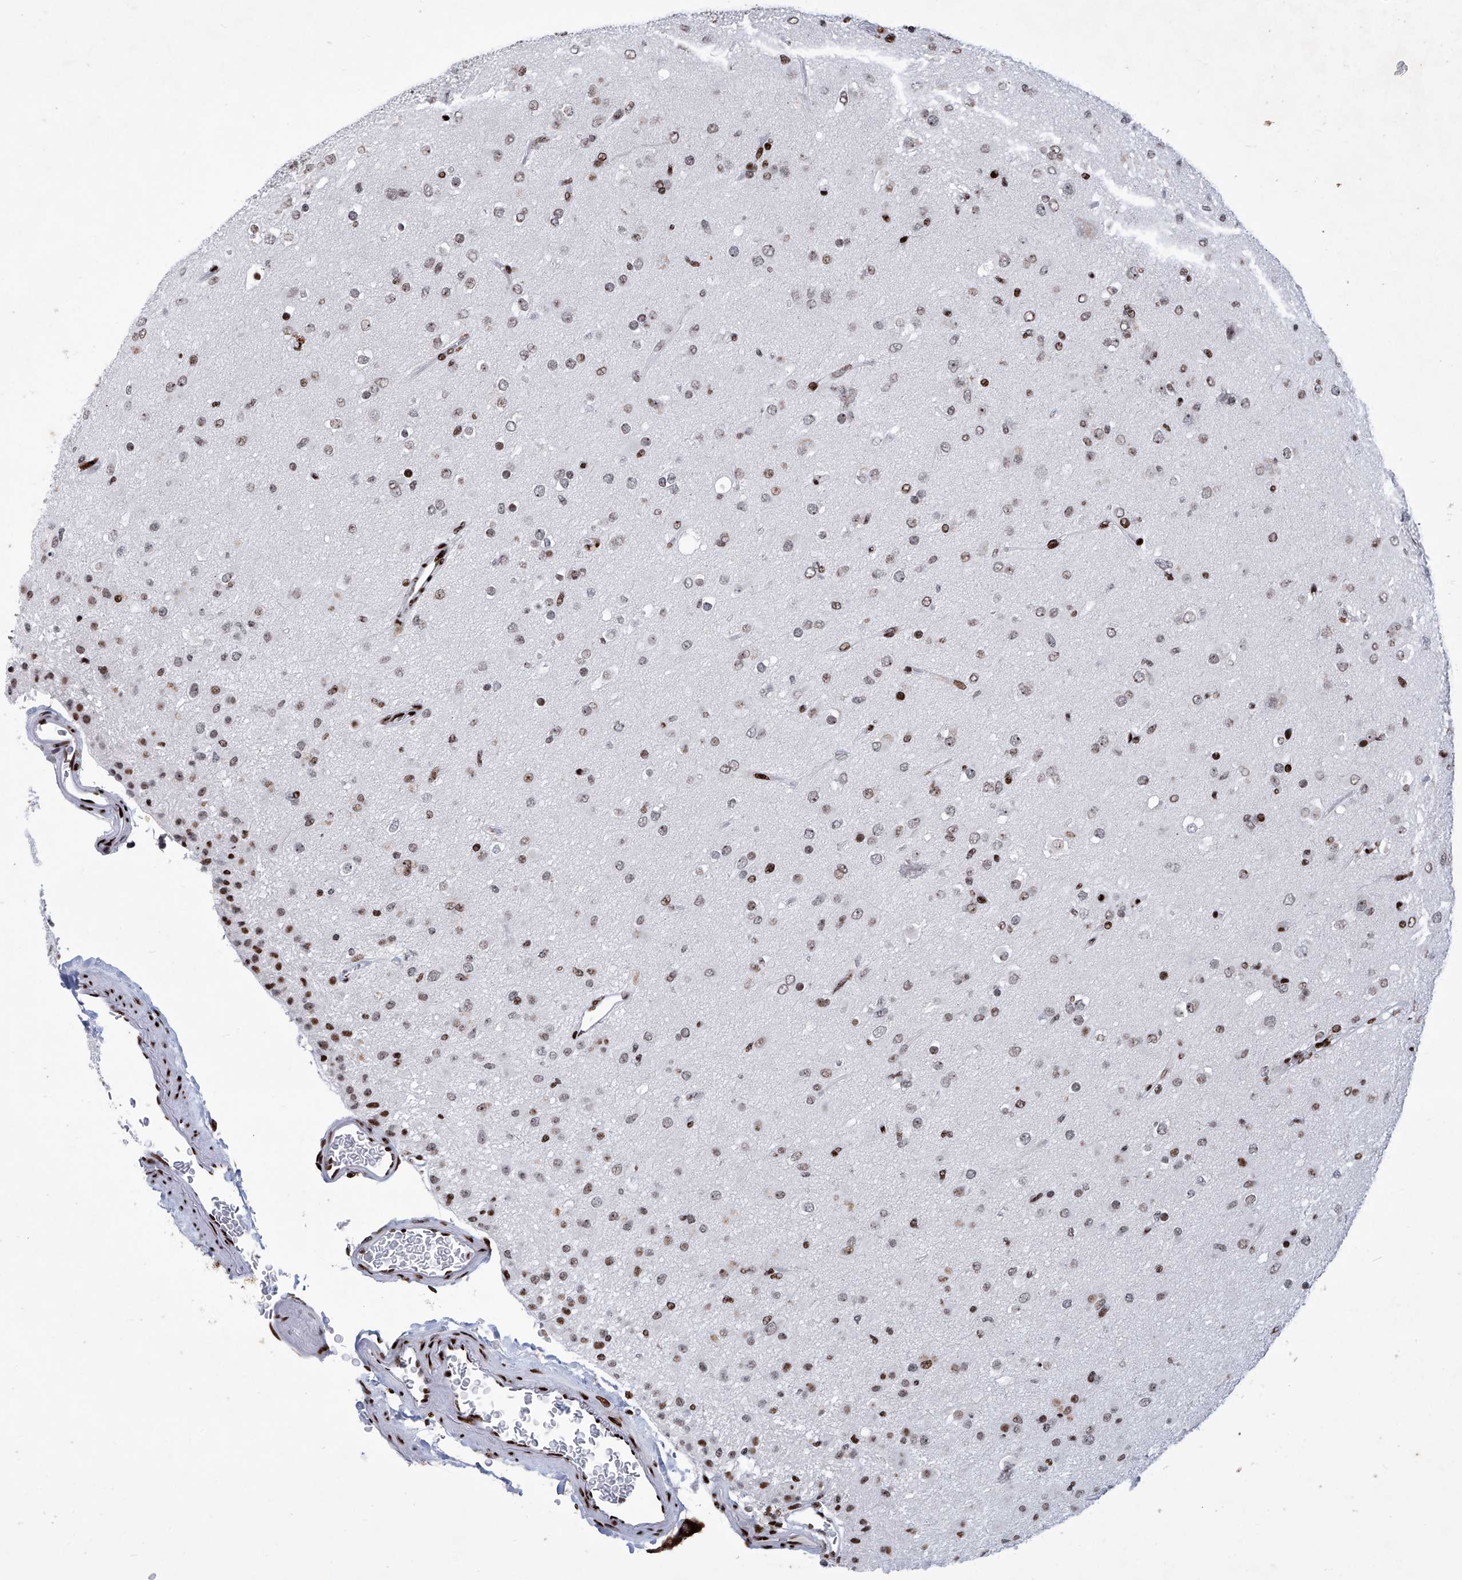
{"staining": {"intensity": "moderate", "quantity": ">75%", "location": "nuclear"}, "tissue": "glioma", "cell_type": "Tumor cells", "image_type": "cancer", "snomed": [{"axis": "morphology", "description": "Glioma, malignant, Low grade"}, {"axis": "topography", "description": "Brain"}], "caption": "Immunohistochemical staining of human glioma exhibits medium levels of moderate nuclear protein positivity in about >75% of tumor cells. The staining was performed using DAB to visualize the protein expression in brown, while the nuclei were stained in blue with hematoxylin (Magnification: 20x).", "gene": "HEY2", "patient": {"sex": "male", "age": 65}}